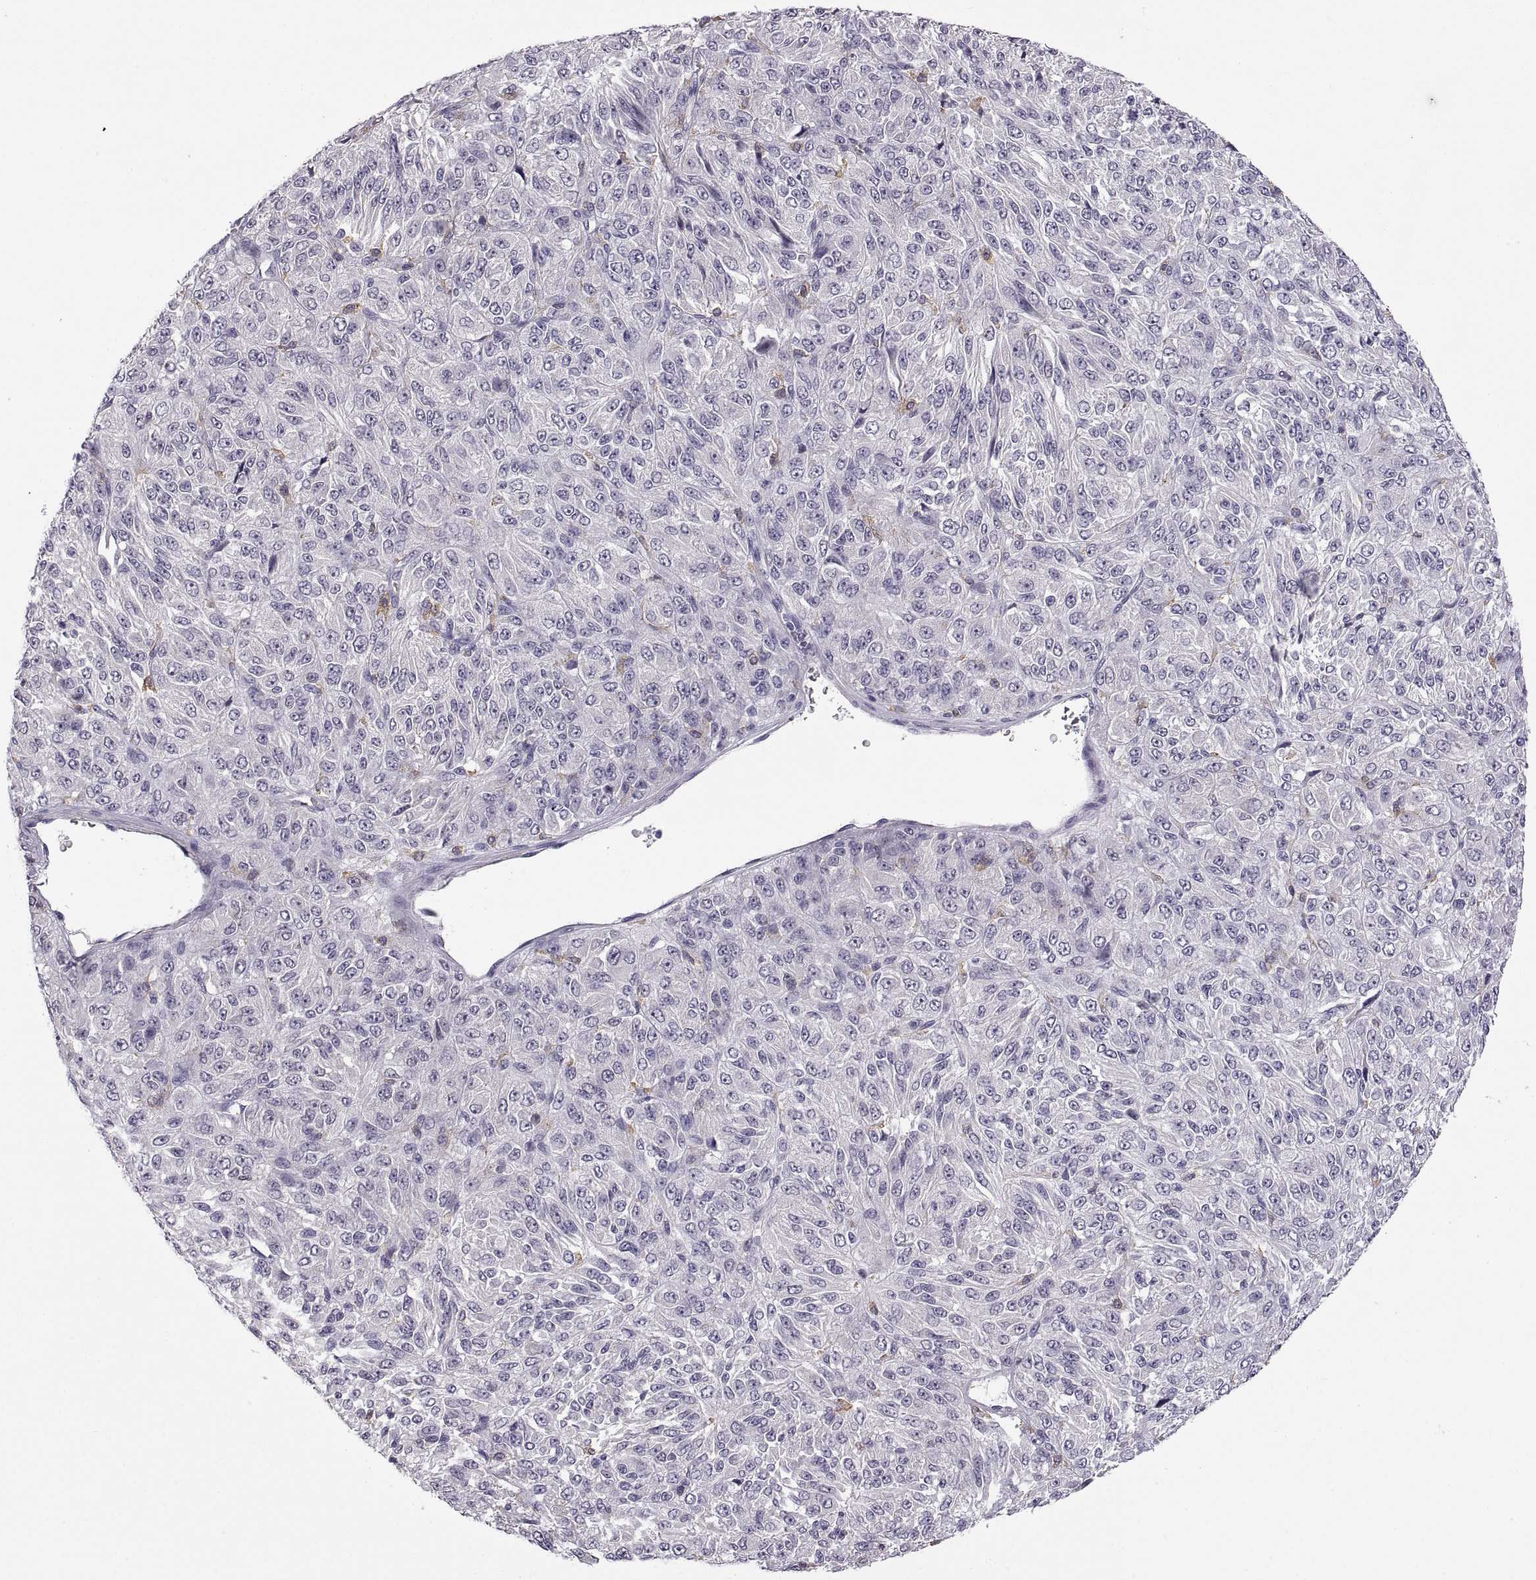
{"staining": {"intensity": "negative", "quantity": "none", "location": "none"}, "tissue": "melanoma", "cell_type": "Tumor cells", "image_type": "cancer", "snomed": [{"axis": "morphology", "description": "Malignant melanoma, Metastatic site"}, {"axis": "topography", "description": "Brain"}], "caption": "Immunohistochemical staining of human malignant melanoma (metastatic site) reveals no significant positivity in tumor cells.", "gene": "MEIOC", "patient": {"sex": "female", "age": 56}}